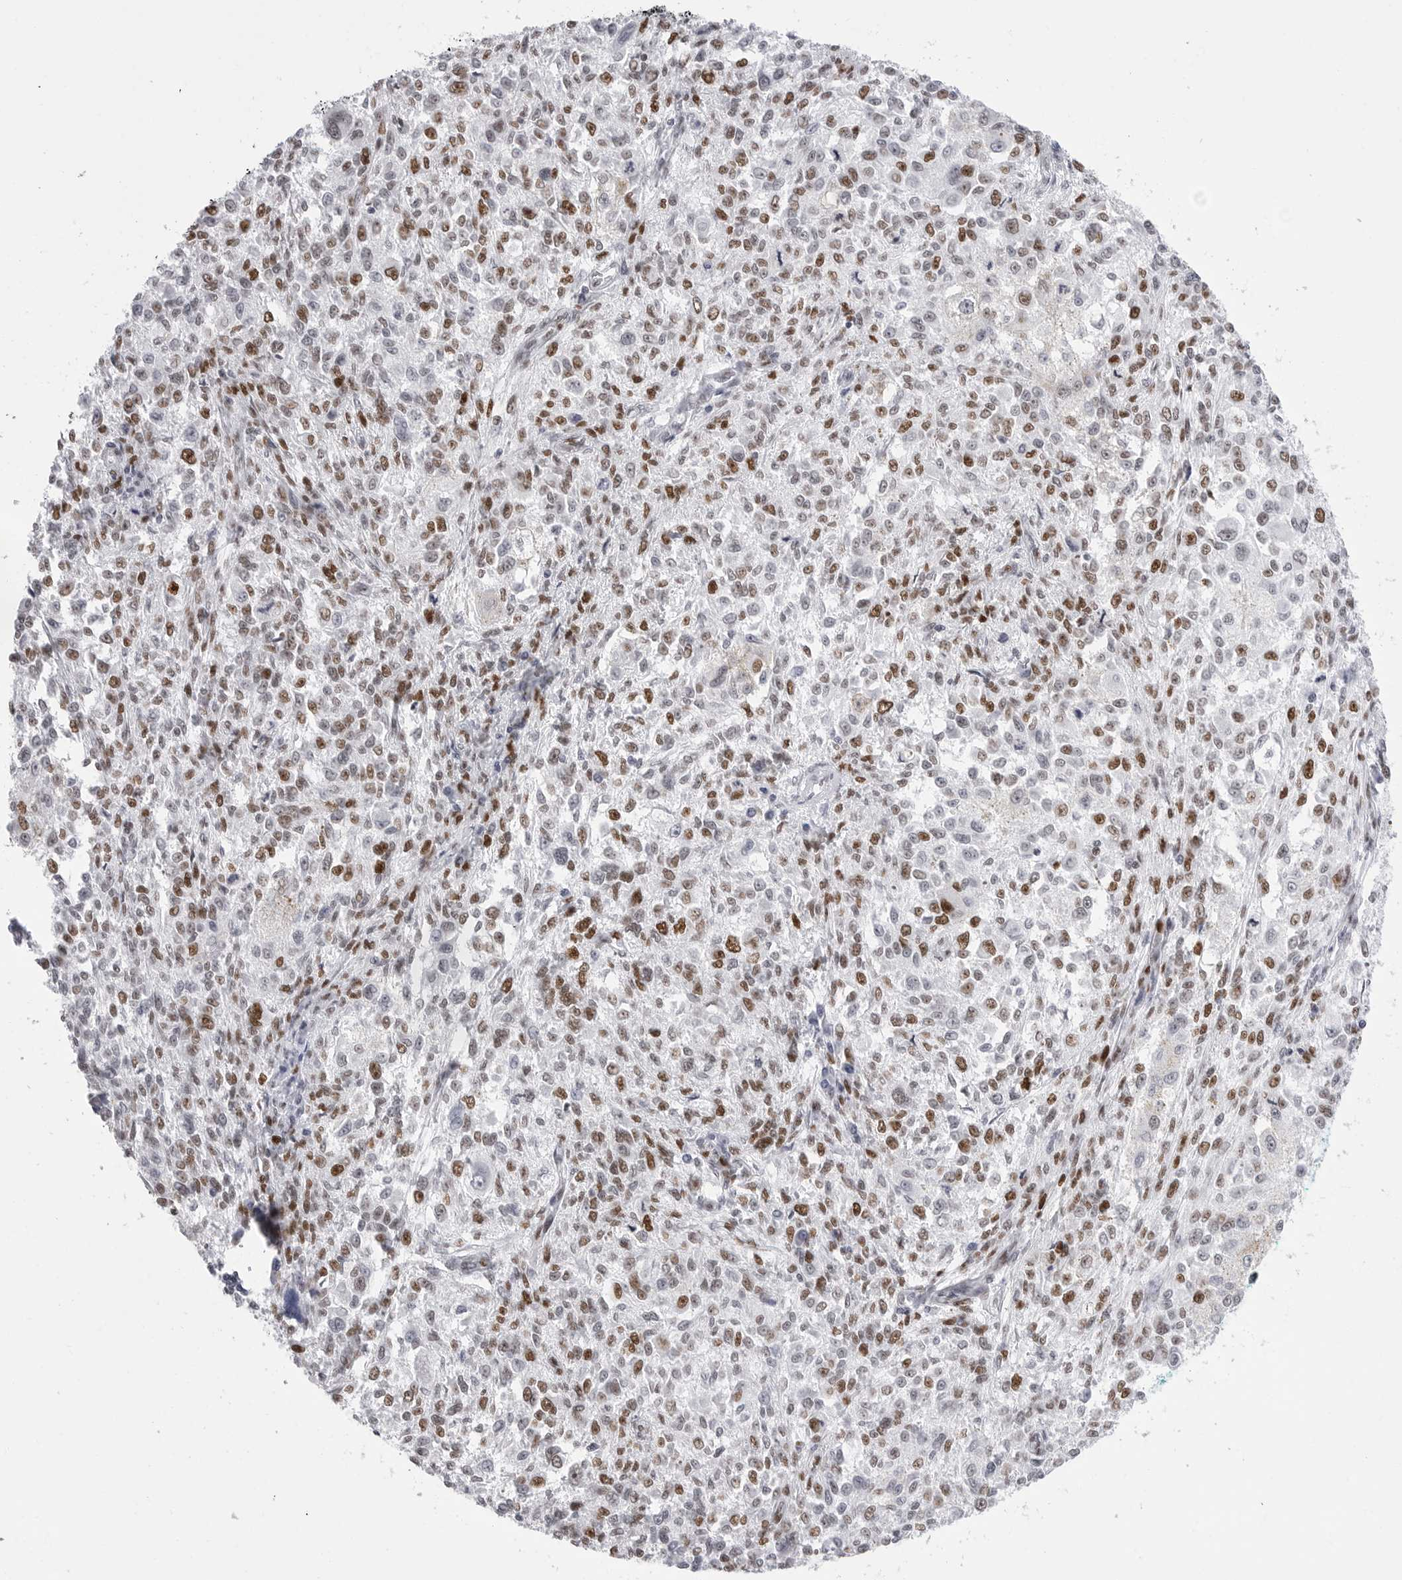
{"staining": {"intensity": "moderate", "quantity": ">75%", "location": "nuclear"}, "tissue": "melanoma", "cell_type": "Tumor cells", "image_type": "cancer", "snomed": [{"axis": "morphology", "description": "Necrosis, NOS"}, {"axis": "morphology", "description": "Malignant melanoma, NOS"}, {"axis": "topography", "description": "Skin"}], "caption": "High-magnification brightfield microscopy of malignant melanoma stained with DAB (brown) and counterstained with hematoxylin (blue). tumor cells exhibit moderate nuclear positivity is appreciated in approximately>75% of cells.", "gene": "NASP", "patient": {"sex": "female", "age": 87}}